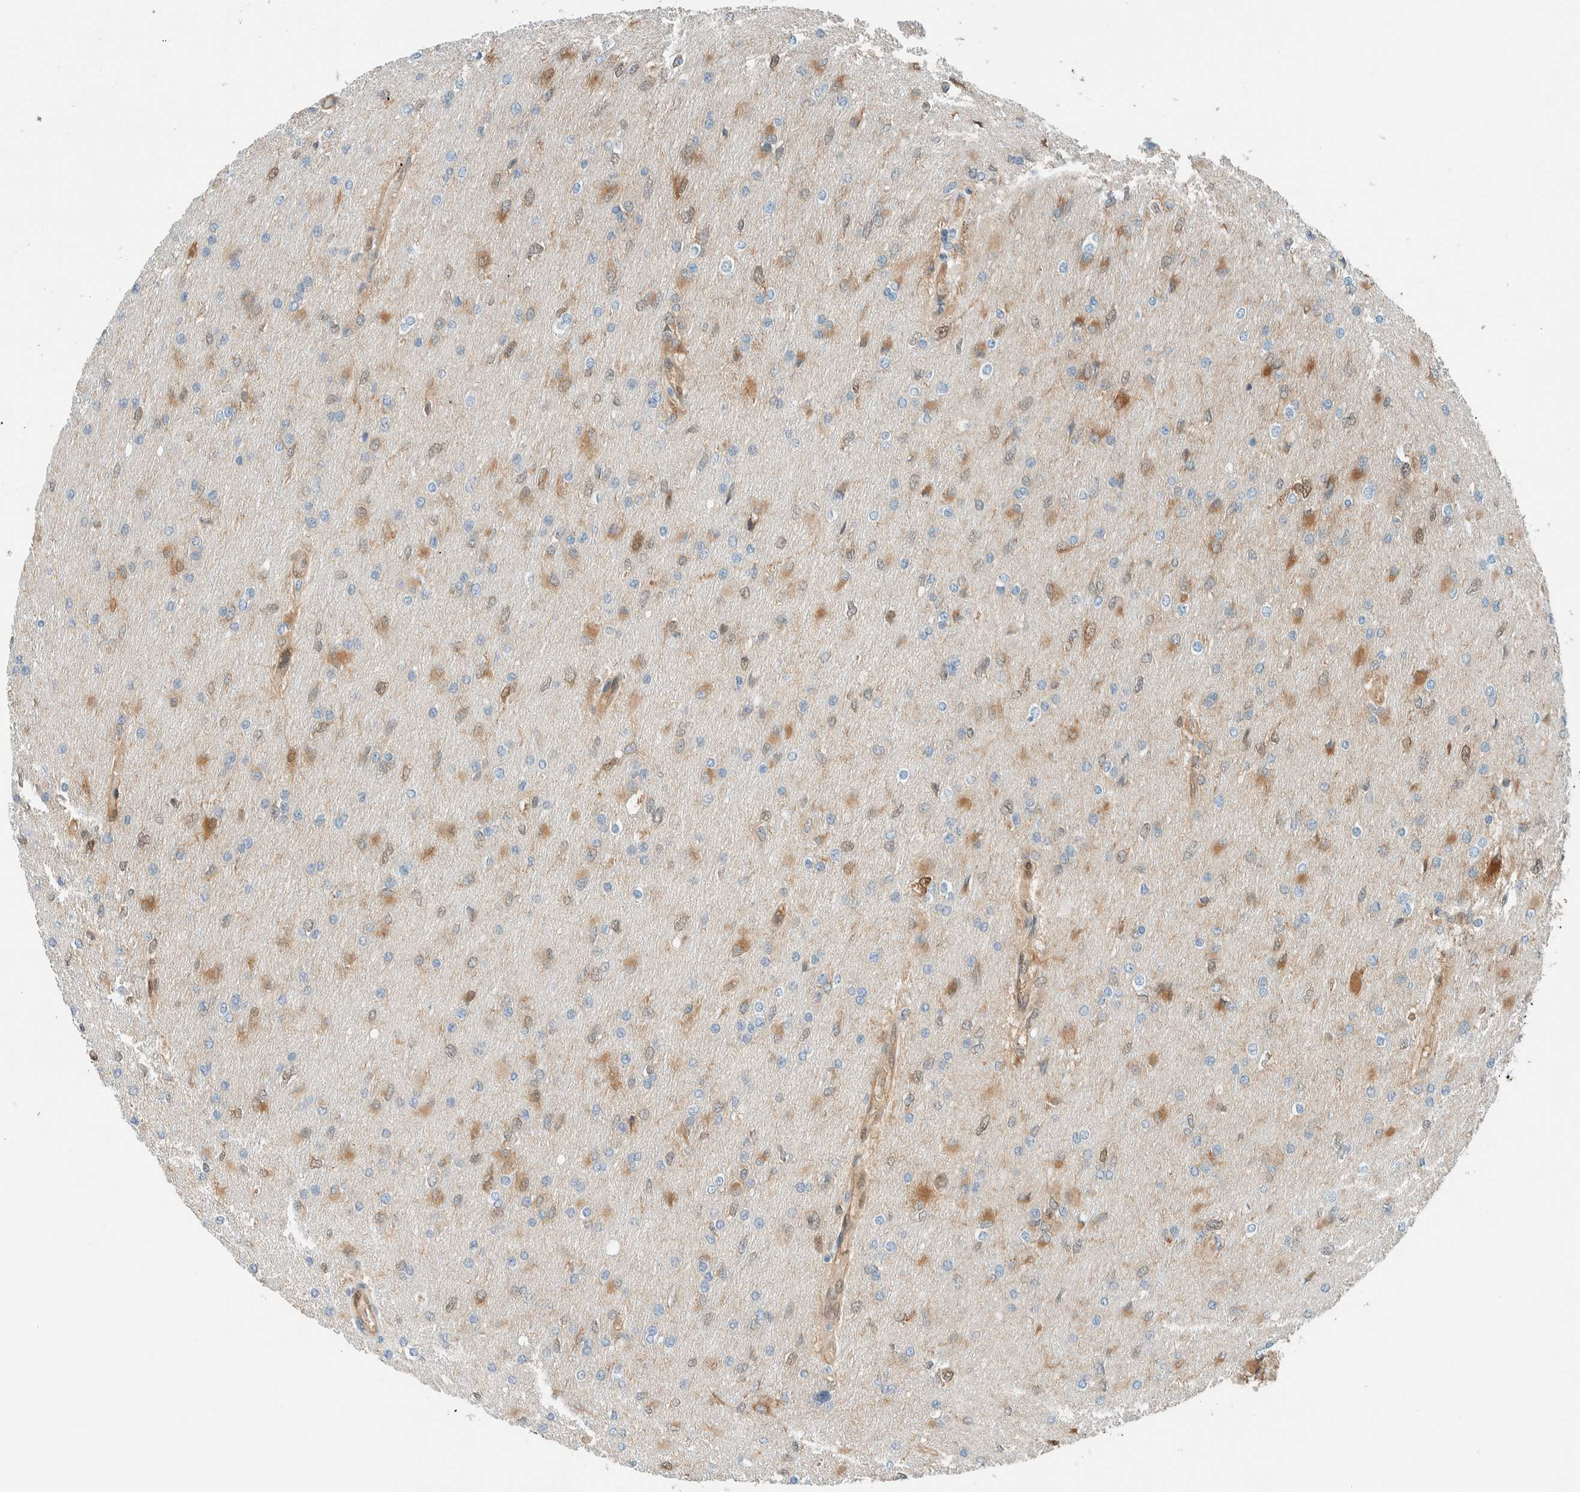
{"staining": {"intensity": "moderate", "quantity": "<25%", "location": "cytoplasmic/membranous,nuclear"}, "tissue": "glioma", "cell_type": "Tumor cells", "image_type": "cancer", "snomed": [{"axis": "morphology", "description": "Glioma, malignant, High grade"}, {"axis": "topography", "description": "Cerebral cortex"}], "caption": "Human malignant glioma (high-grade) stained for a protein (brown) displays moderate cytoplasmic/membranous and nuclear positive staining in approximately <25% of tumor cells.", "gene": "NXN", "patient": {"sex": "female", "age": 36}}